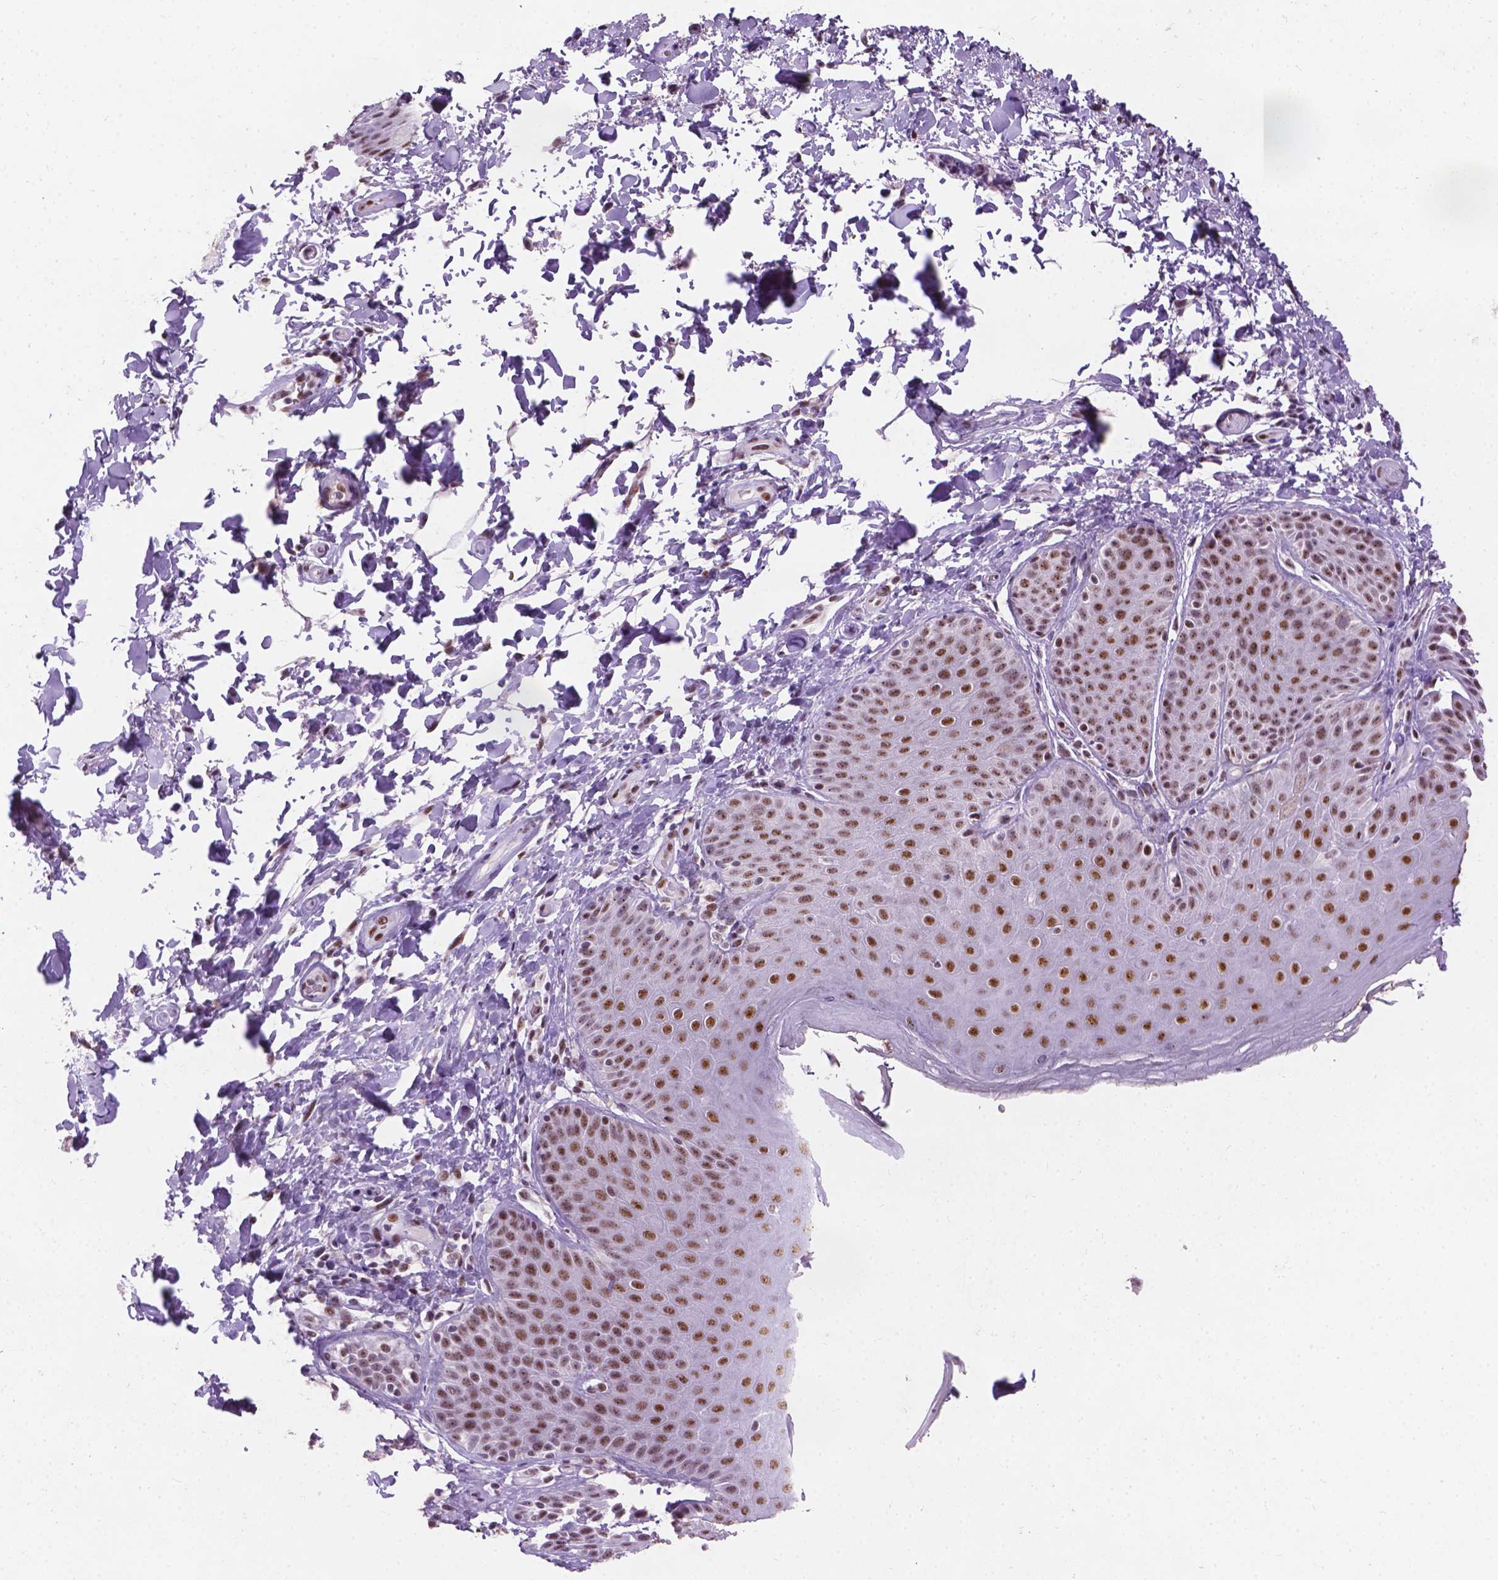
{"staining": {"intensity": "moderate", "quantity": ">75%", "location": "nuclear"}, "tissue": "skin", "cell_type": "Epidermal cells", "image_type": "normal", "snomed": [{"axis": "morphology", "description": "Normal tissue, NOS"}, {"axis": "topography", "description": "Anal"}, {"axis": "topography", "description": "Peripheral nerve tissue"}], "caption": "A brown stain shows moderate nuclear positivity of a protein in epidermal cells of normal human skin. (DAB IHC, brown staining for protein, blue staining for nuclei).", "gene": "COIL", "patient": {"sex": "male", "age": 51}}